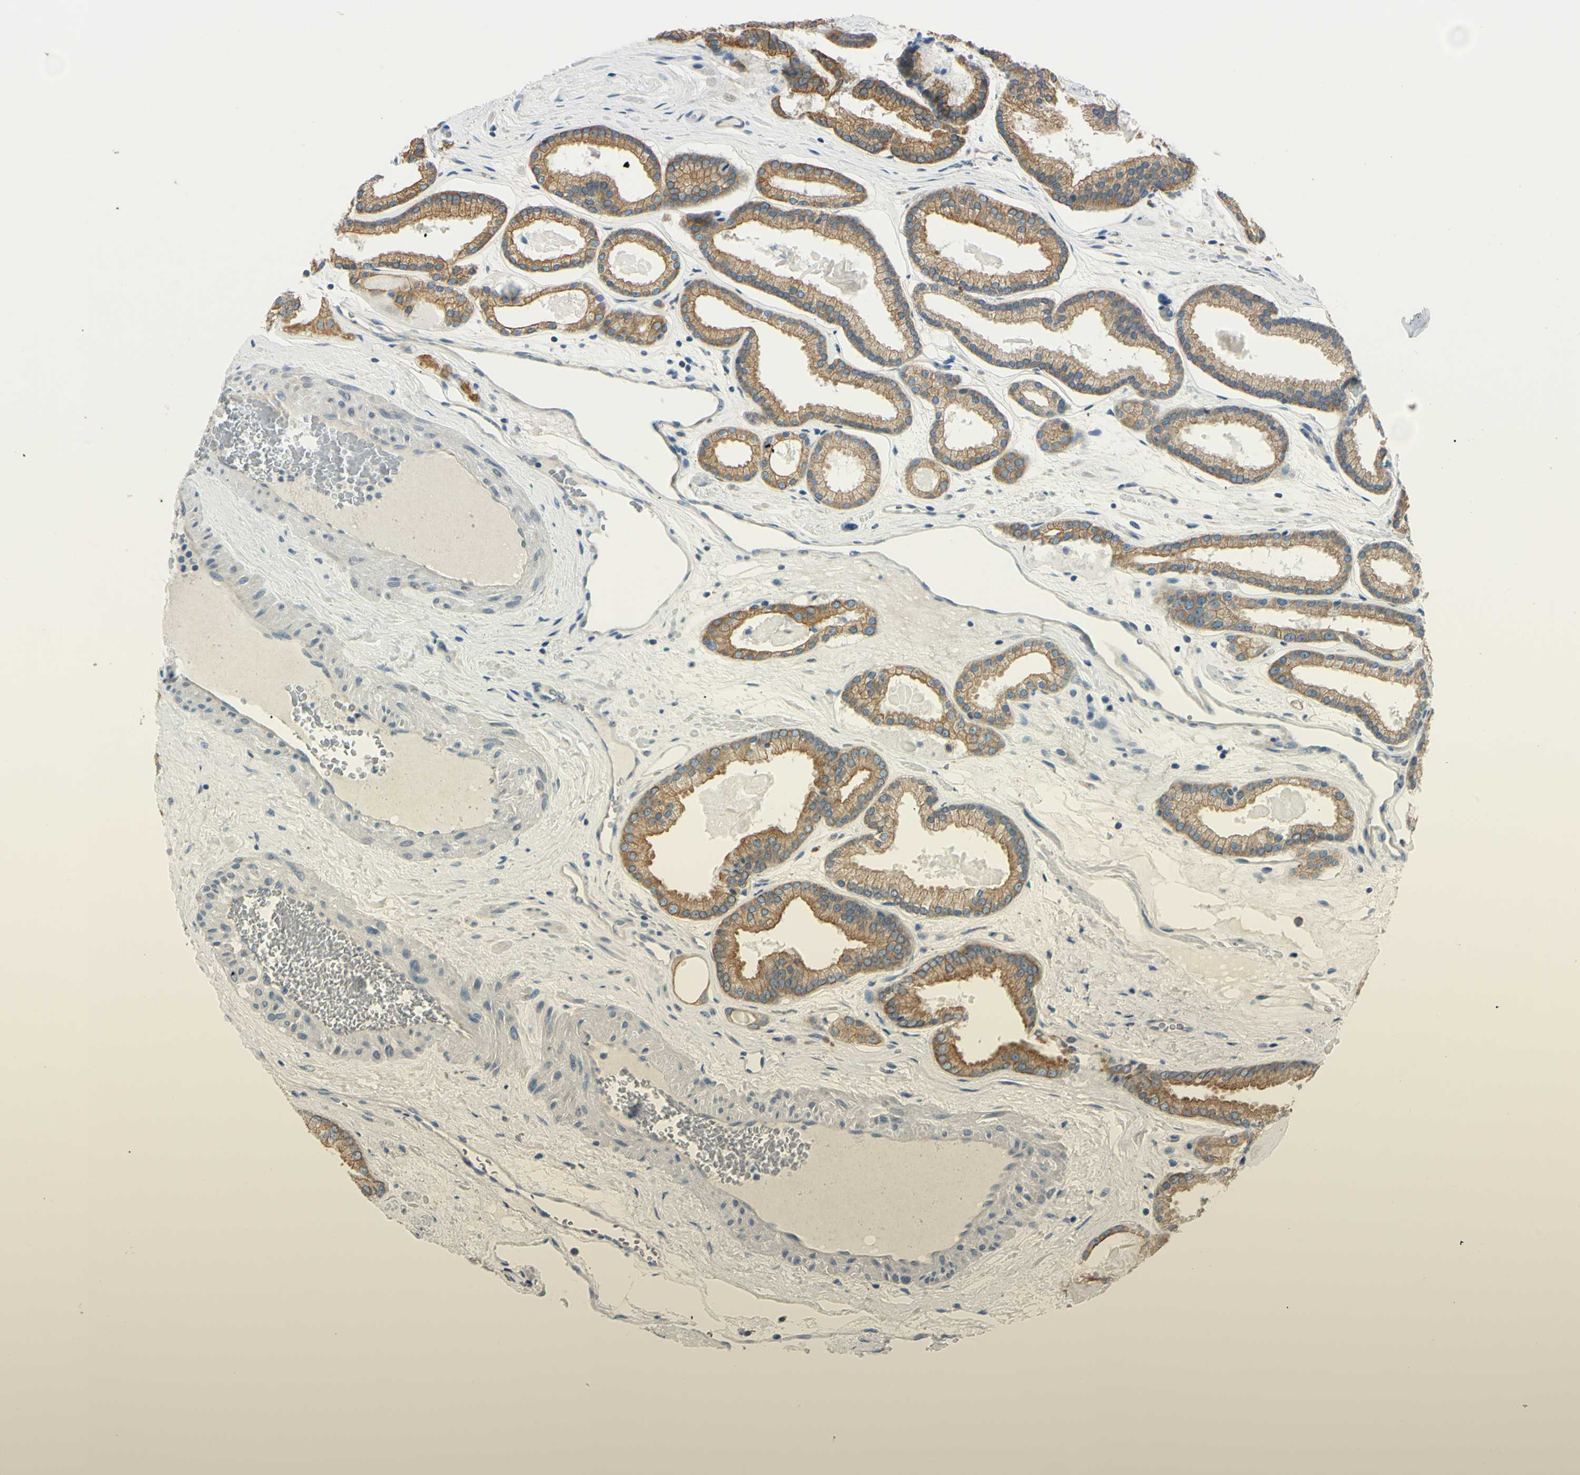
{"staining": {"intensity": "moderate", "quantity": ">75%", "location": "cytoplasmic/membranous"}, "tissue": "prostate cancer", "cell_type": "Tumor cells", "image_type": "cancer", "snomed": [{"axis": "morphology", "description": "Adenocarcinoma, Low grade"}, {"axis": "topography", "description": "Prostate"}], "caption": "IHC of human prostate cancer shows medium levels of moderate cytoplasmic/membranous staining in about >75% of tumor cells. (DAB (3,3'-diaminobenzidine) IHC, brown staining for protein, blue staining for nuclei).", "gene": "LAMA3", "patient": {"sex": "male", "age": 59}}